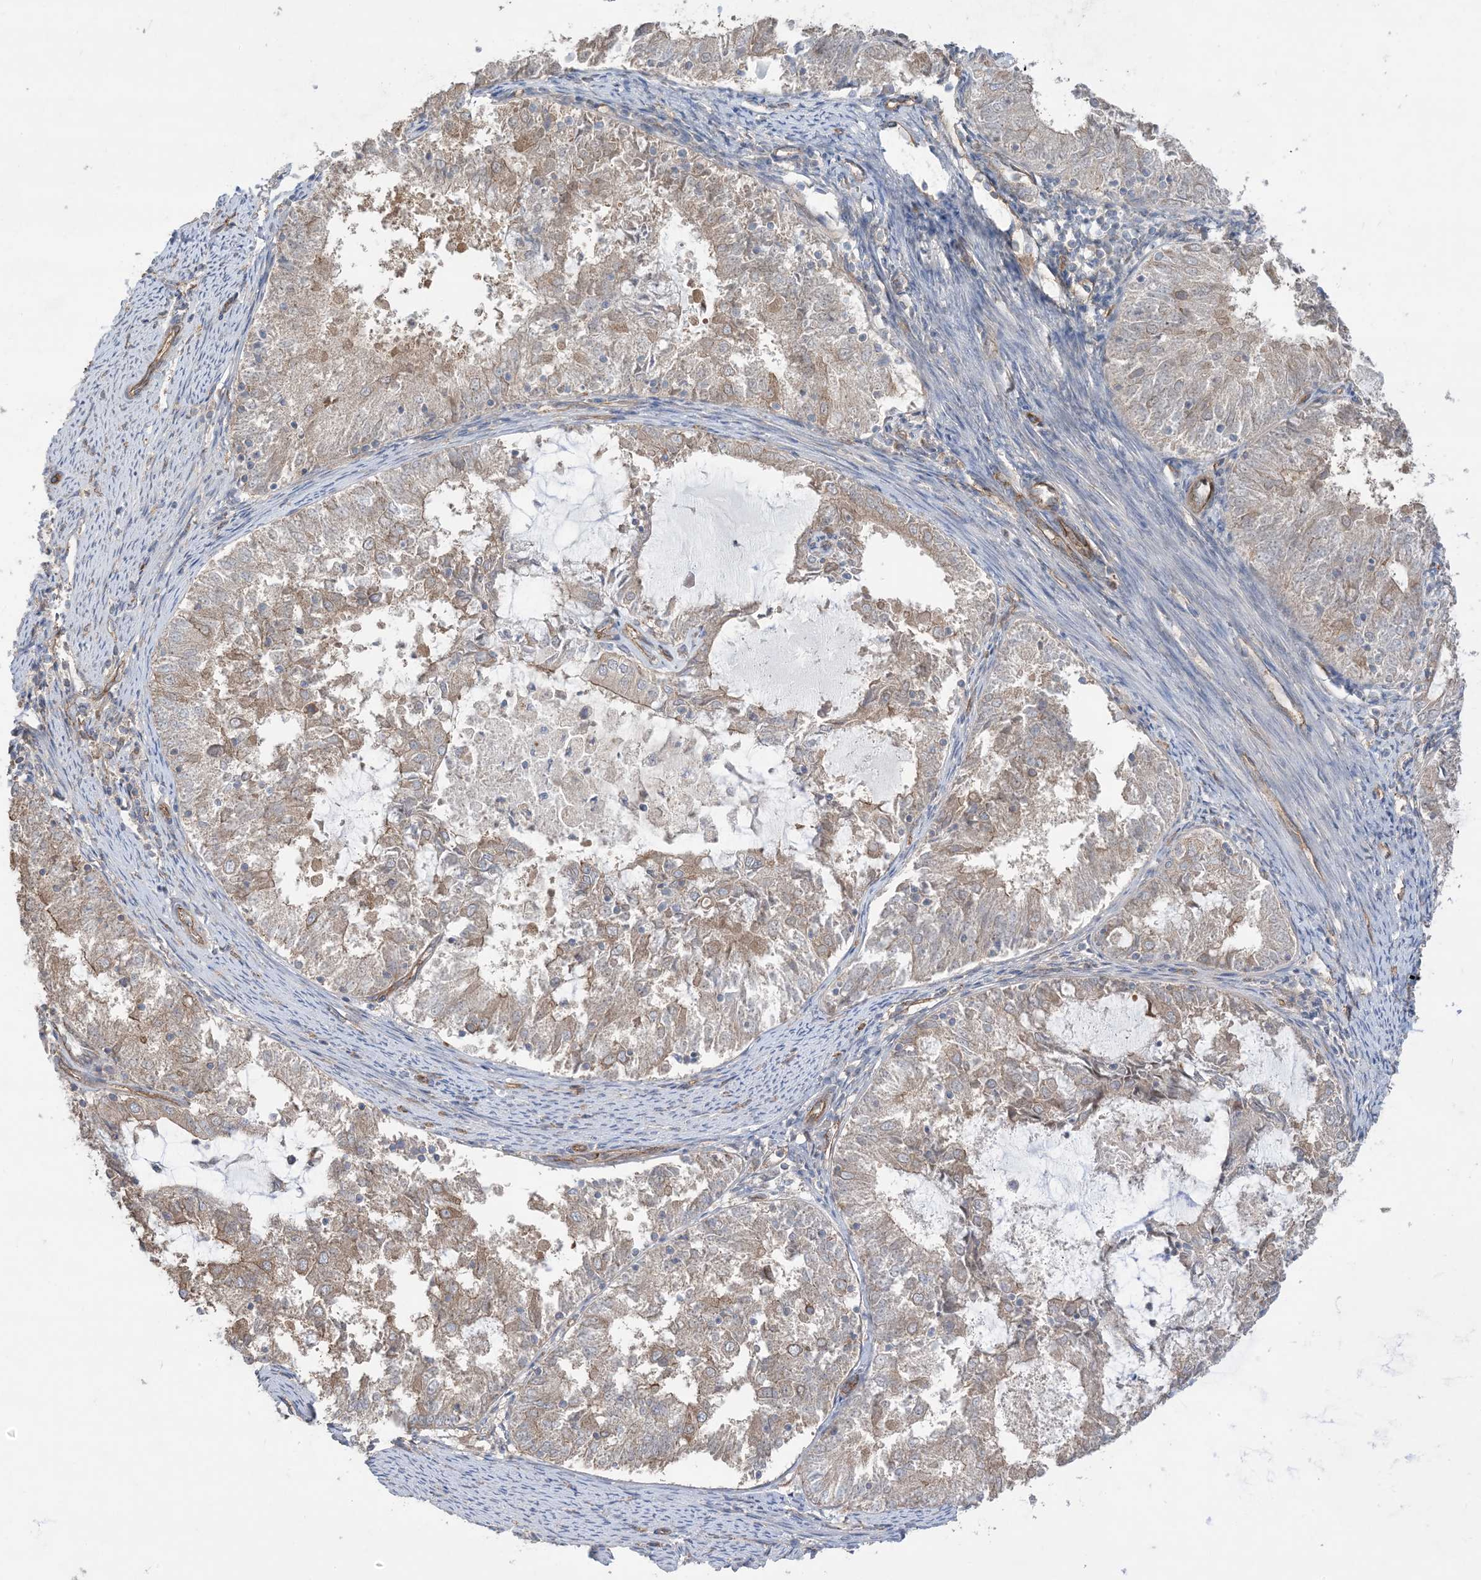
{"staining": {"intensity": "weak", "quantity": ">75%", "location": "cytoplasmic/membranous"}, "tissue": "endometrial cancer", "cell_type": "Tumor cells", "image_type": "cancer", "snomed": [{"axis": "morphology", "description": "Adenocarcinoma, NOS"}, {"axis": "topography", "description": "Endometrium"}], "caption": "Endometrial adenocarcinoma stained with a brown dye exhibits weak cytoplasmic/membranous positive positivity in about >75% of tumor cells.", "gene": "CCNY", "patient": {"sex": "female", "age": 57}}